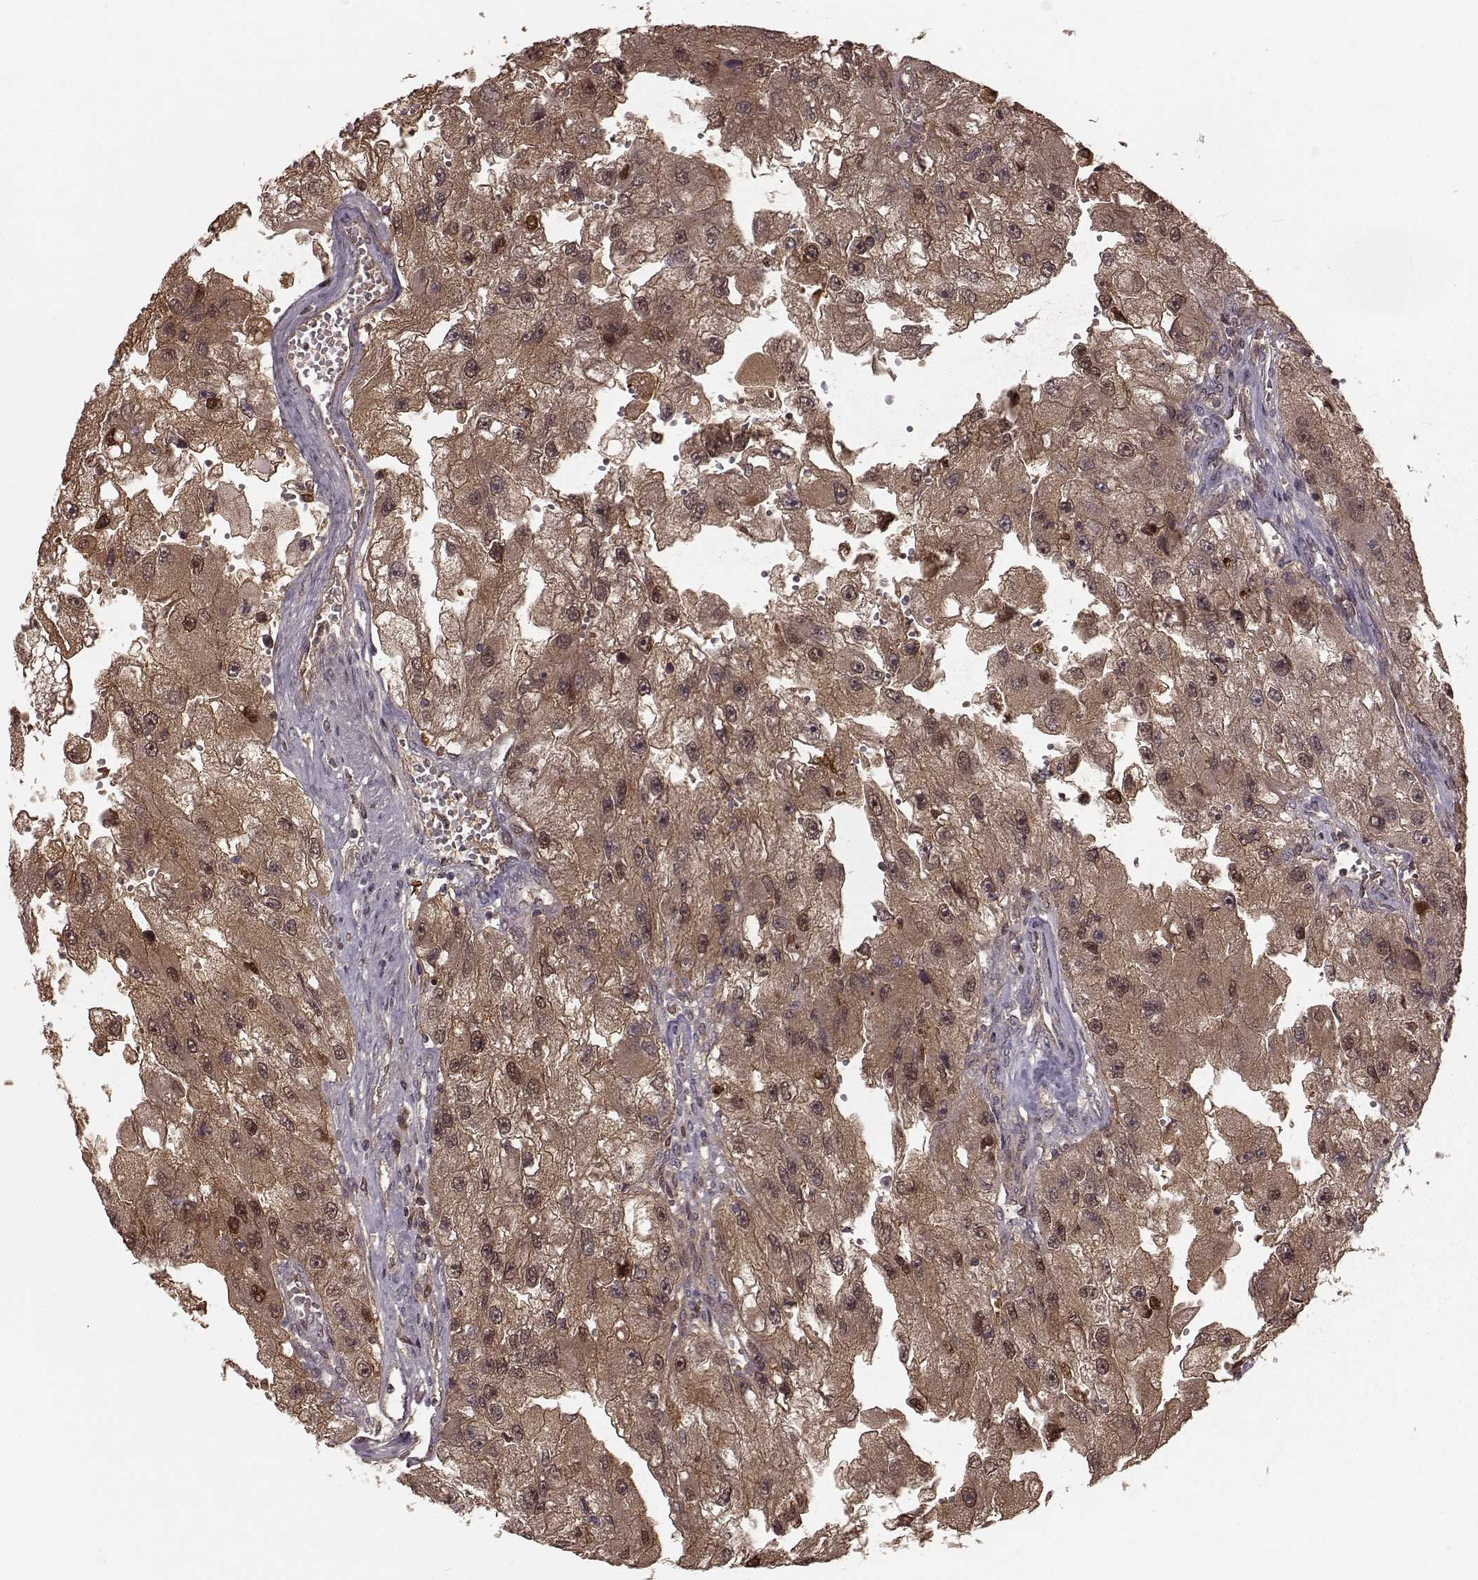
{"staining": {"intensity": "moderate", "quantity": ">75%", "location": "cytoplasmic/membranous"}, "tissue": "renal cancer", "cell_type": "Tumor cells", "image_type": "cancer", "snomed": [{"axis": "morphology", "description": "Adenocarcinoma, NOS"}, {"axis": "topography", "description": "Kidney"}], "caption": "Renal adenocarcinoma tissue shows moderate cytoplasmic/membranous positivity in approximately >75% of tumor cells, visualized by immunohistochemistry.", "gene": "GSS", "patient": {"sex": "male", "age": 63}}